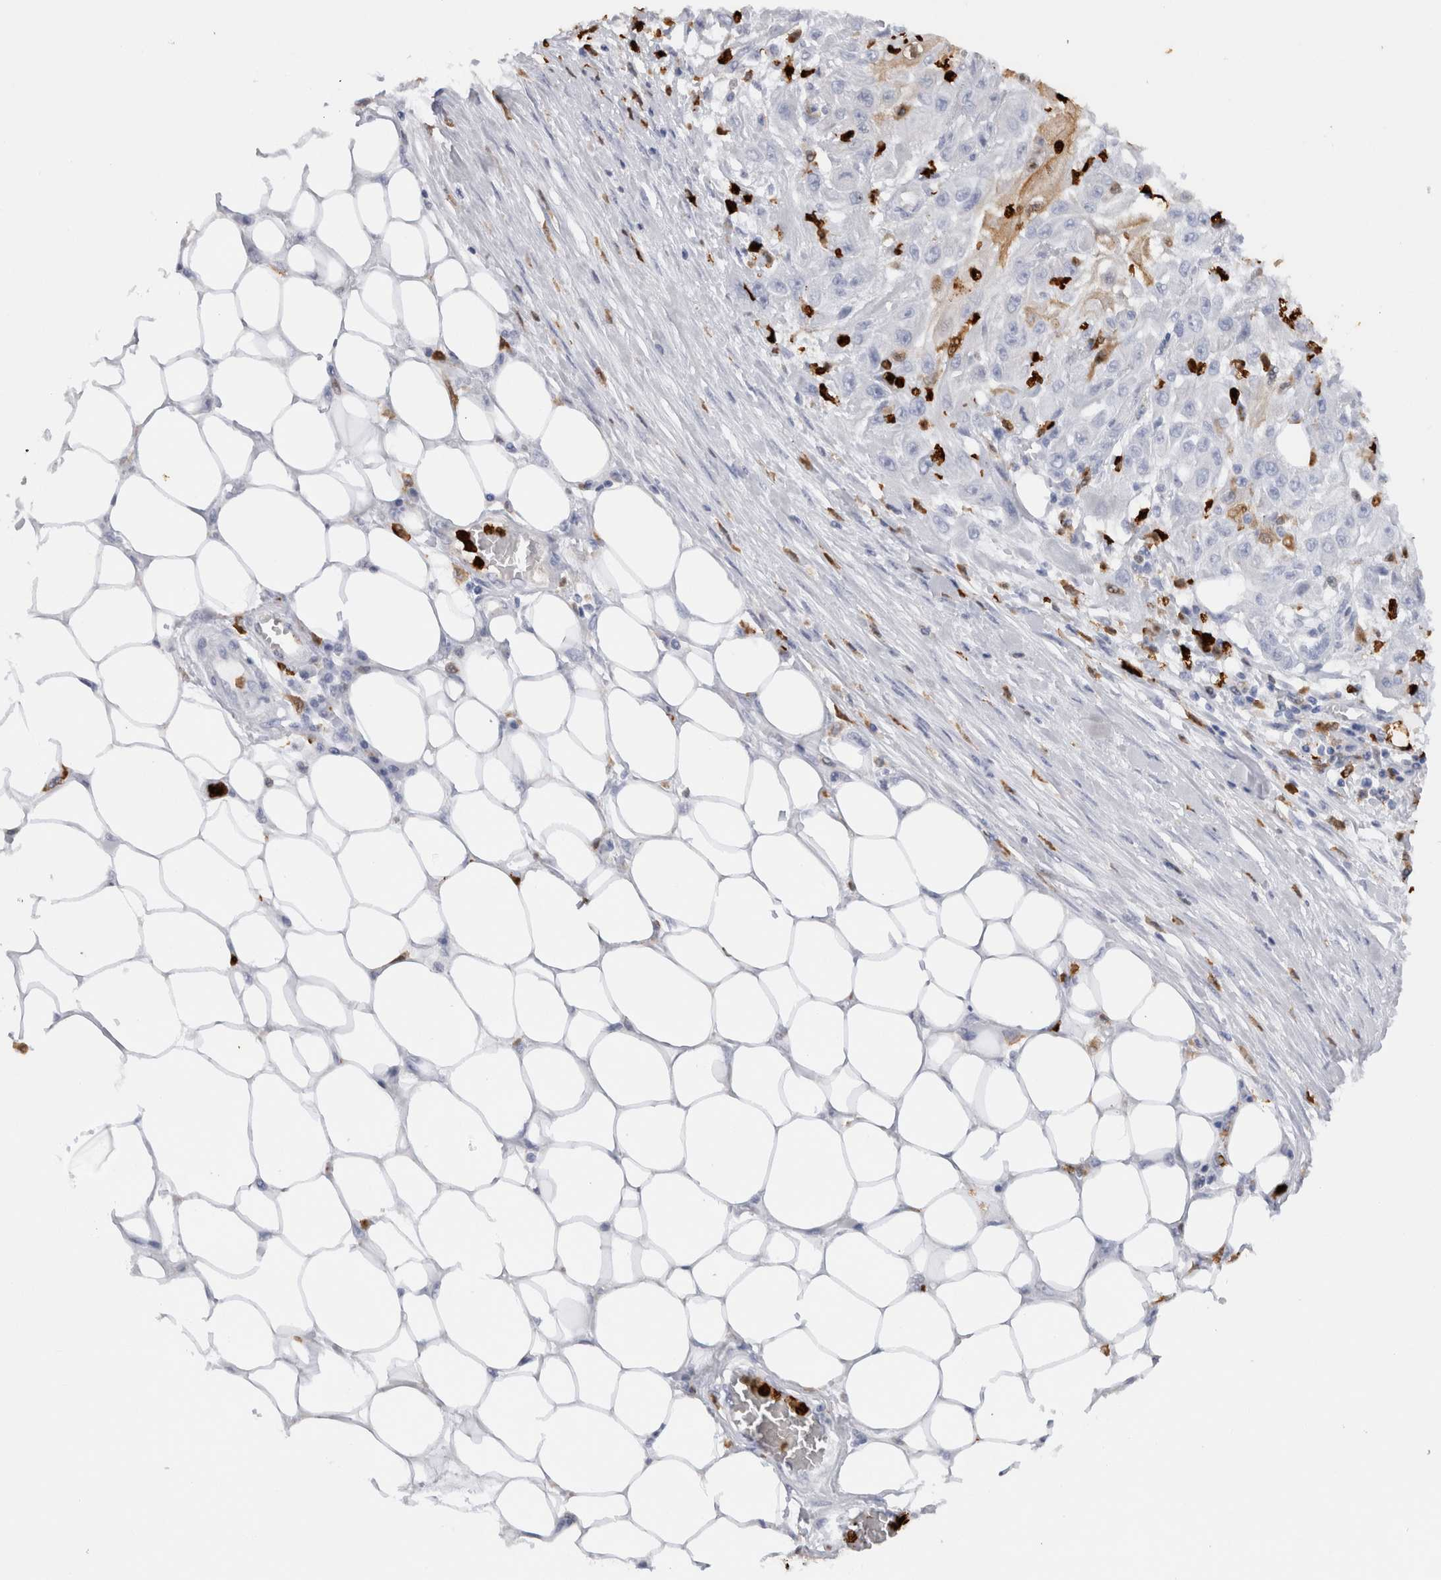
{"staining": {"intensity": "weak", "quantity": "<25%", "location": "cytoplasmic/membranous,nuclear"}, "tissue": "skin cancer", "cell_type": "Tumor cells", "image_type": "cancer", "snomed": [{"axis": "morphology", "description": "Squamous cell carcinoma, NOS"}, {"axis": "morphology", "description": "Squamous cell carcinoma, metastatic, NOS"}, {"axis": "topography", "description": "Skin"}, {"axis": "topography", "description": "Lymph node"}], "caption": "The immunohistochemistry photomicrograph has no significant staining in tumor cells of skin cancer tissue.", "gene": "S100A8", "patient": {"sex": "male", "age": 75}}